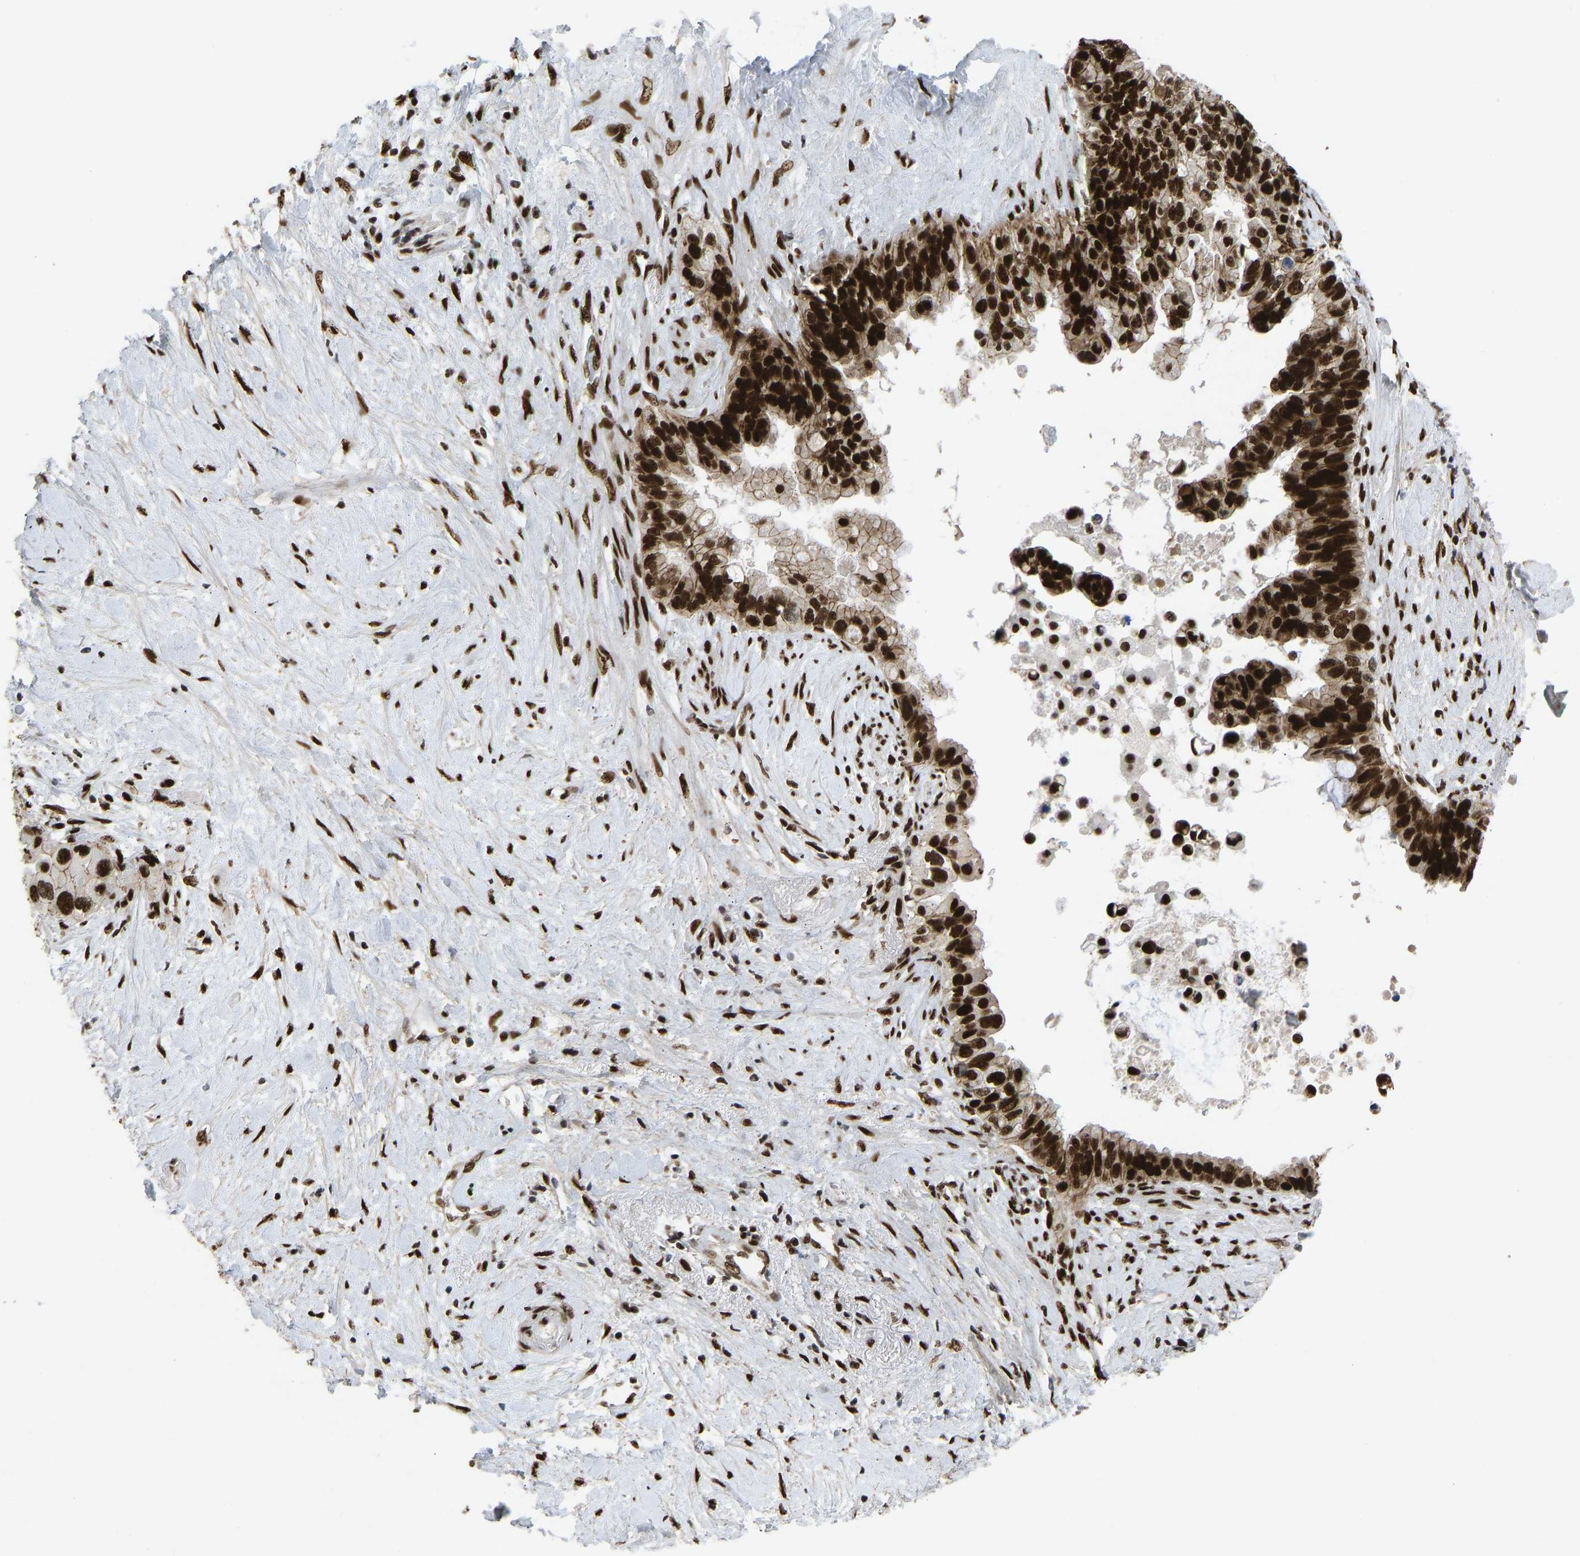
{"staining": {"intensity": "strong", "quantity": ">75%", "location": "nuclear"}, "tissue": "pancreatic cancer", "cell_type": "Tumor cells", "image_type": "cancer", "snomed": [{"axis": "morphology", "description": "Adenocarcinoma, NOS"}, {"axis": "topography", "description": "Pancreas"}], "caption": "Human adenocarcinoma (pancreatic) stained with a protein marker reveals strong staining in tumor cells.", "gene": "FOXK1", "patient": {"sex": "female", "age": 56}}